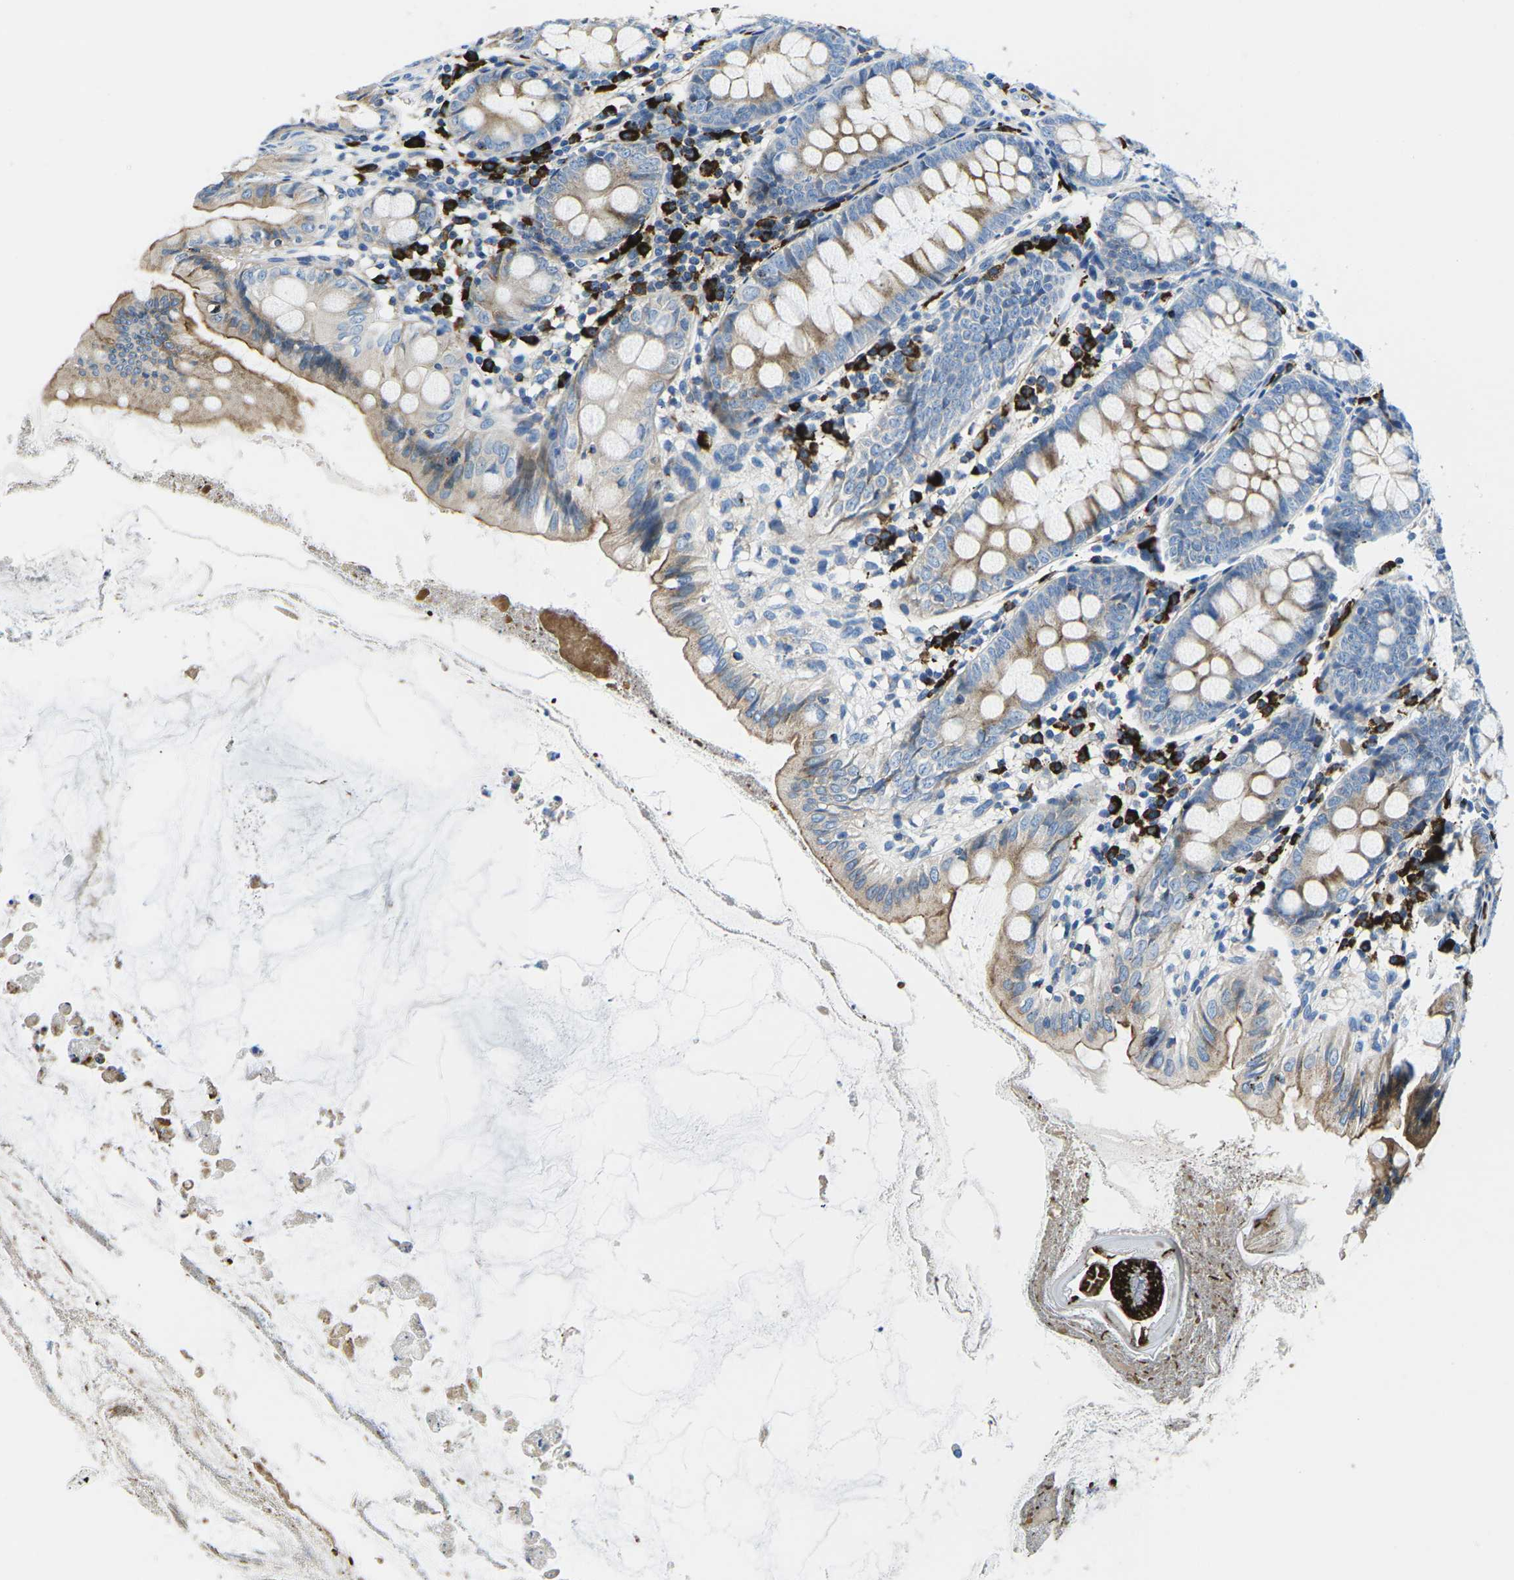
{"staining": {"intensity": "moderate", "quantity": ">75%", "location": "cytoplasmic/membranous"}, "tissue": "appendix", "cell_type": "Glandular cells", "image_type": "normal", "snomed": [{"axis": "morphology", "description": "Normal tissue, NOS"}, {"axis": "topography", "description": "Appendix"}], "caption": "This image shows IHC staining of unremarkable appendix, with medium moderate cytoplasmic/membranous positivity in about >75% of glandular cells.", "gene": "MC4R", "patient": {"sex": "female", "age": 77}}